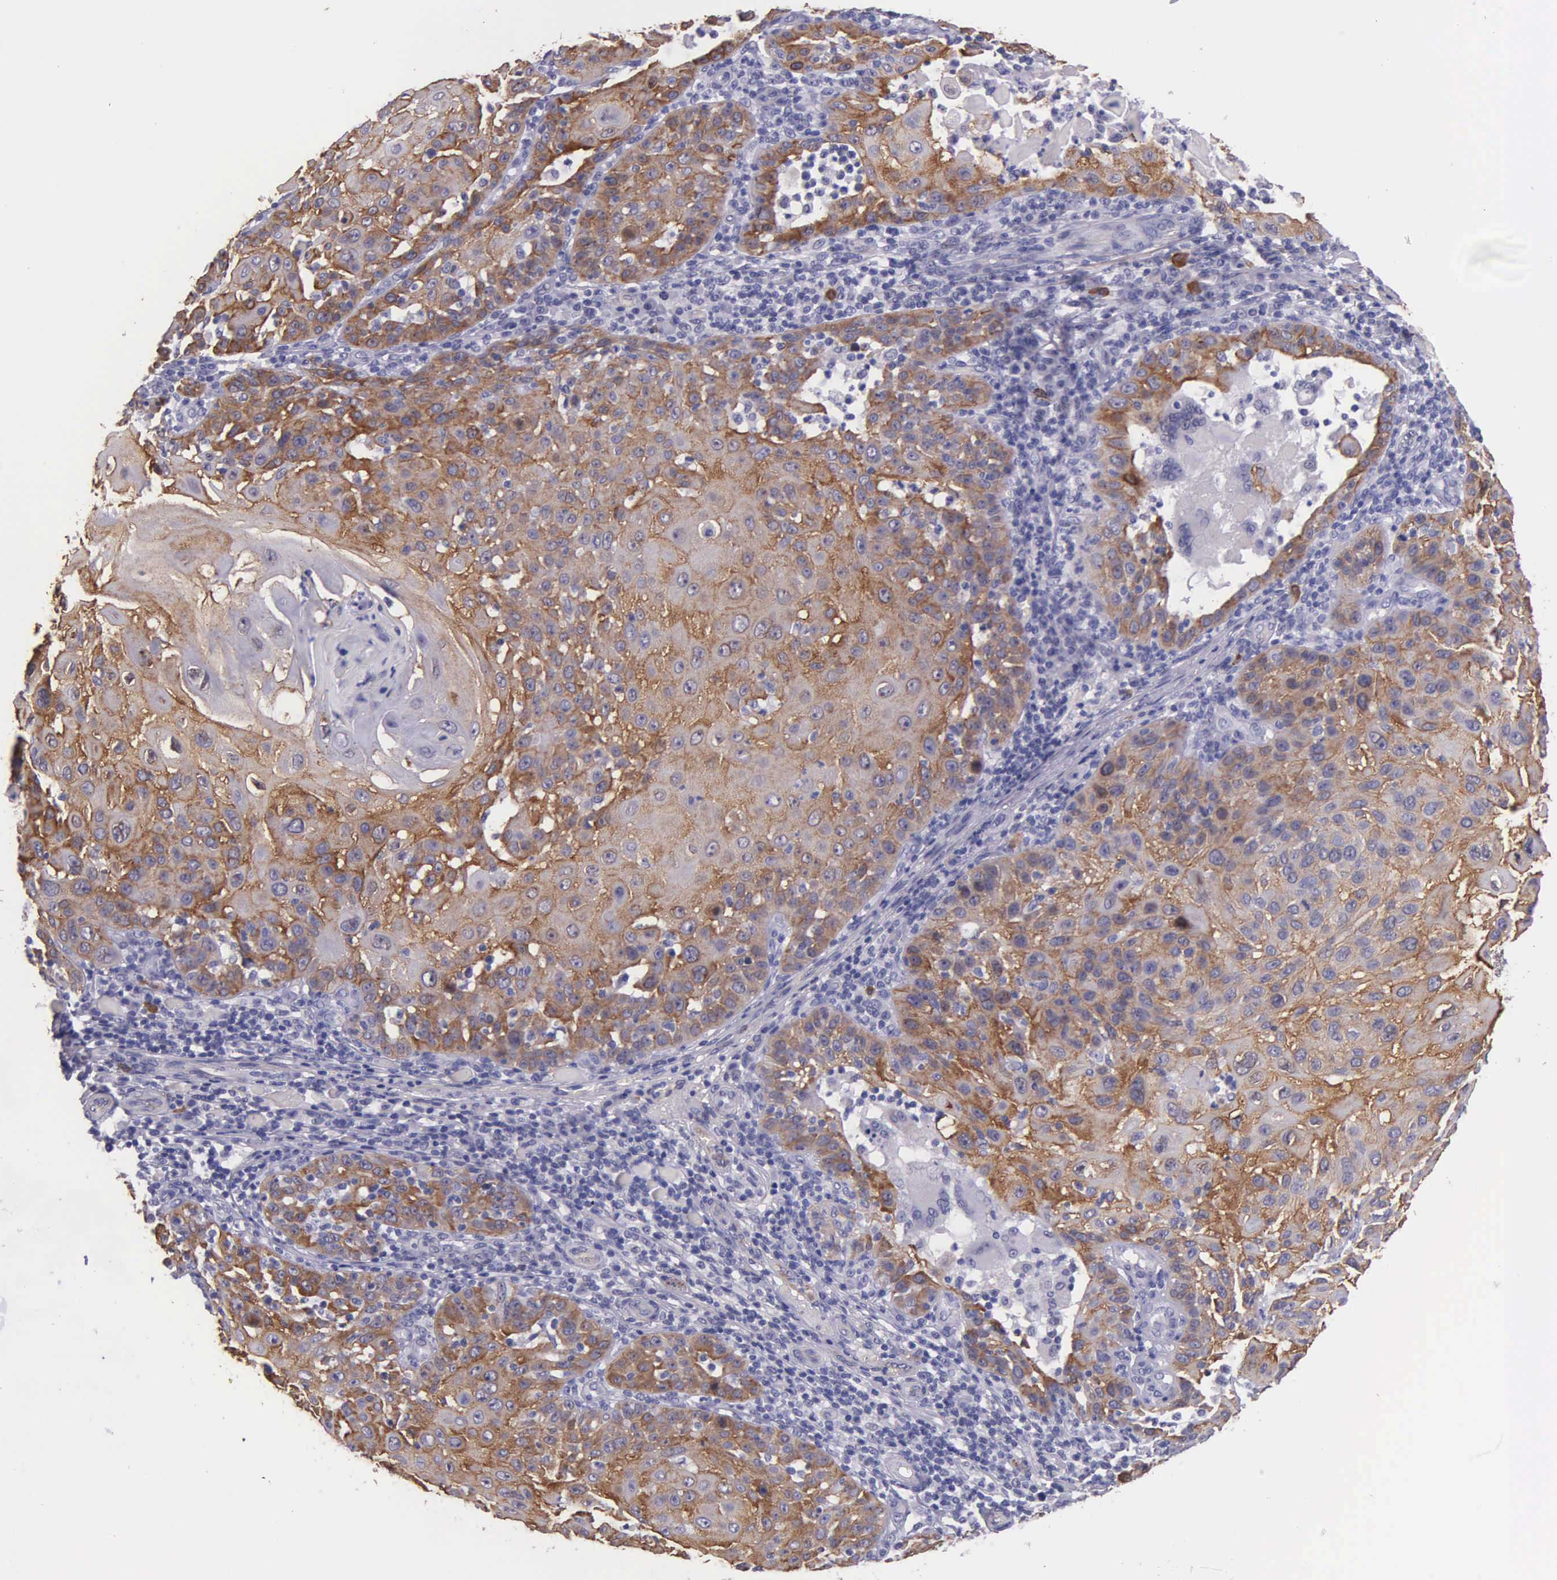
{"staining": {"intensity": "moderate", "quantity": ">75%", "location": "cytoplasmic/membranous"}, "tissue": "skin cancer", "cell_type": "Tumor cells", "image_type": "cancer", "snomed": [{"axis": "morphology", "description": "Squamous cell carcinoma, NOS"}, {"axis": "topography", "description": "Skin"}], "caption": "Human skin squamous cell carcinoma stained with a protein marker demonstrates moderate staining in tumor cells.", "gene": "AHNAK2", "patient": {"sex": "female", "age": 89}}